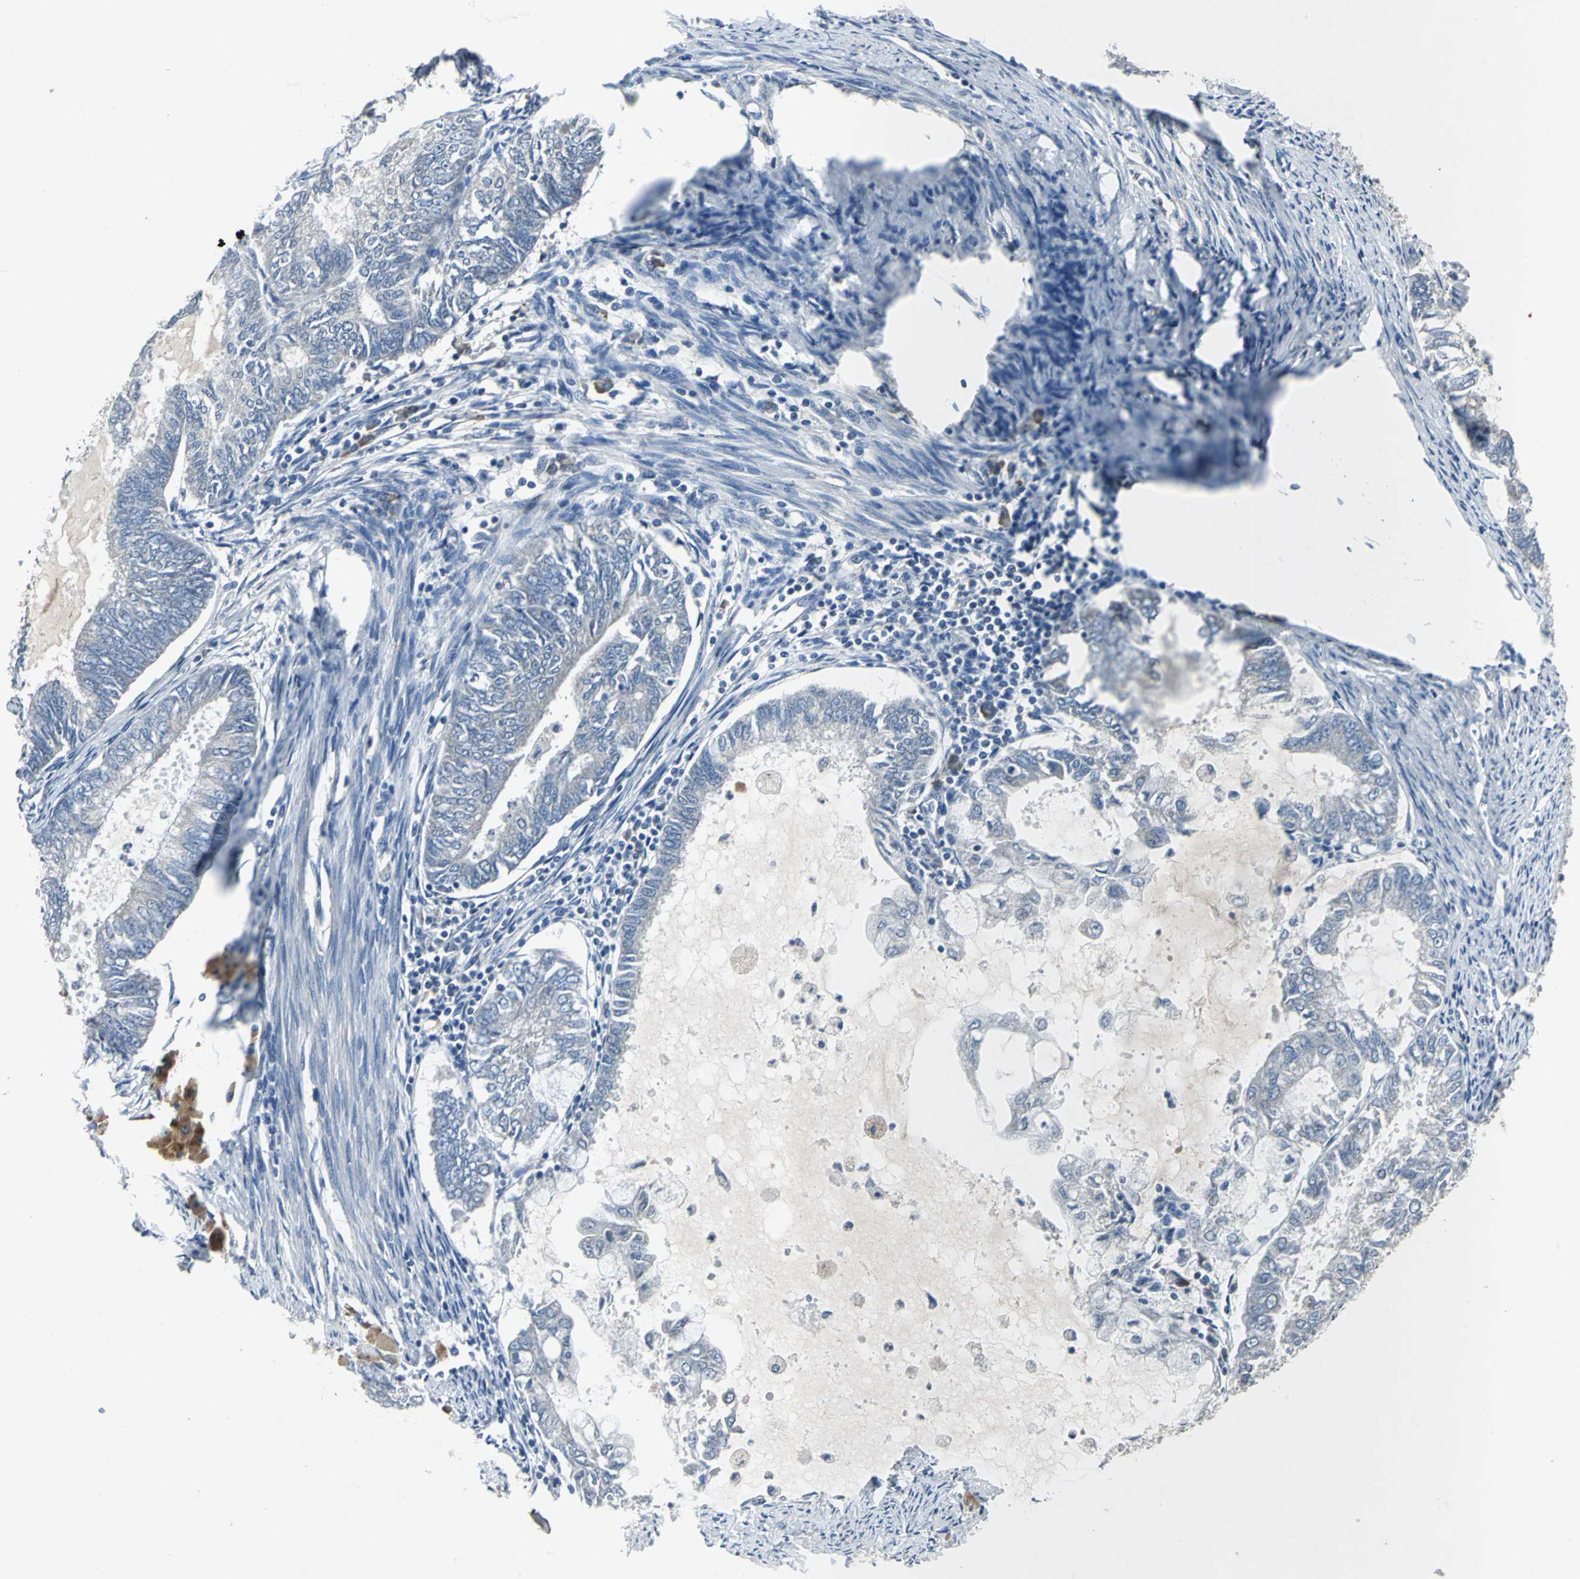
{"staining": {"intensity": "negative", "quantity": "none", "location": "none"}, "tissue": "endometrial cancer", "cell_type": "Tumor cells", "image_type": "cancer", "snomed": [{"axis": "morphology", "description": "Adenocarcinoma, NOS"}, {"axis": "topography", "description": "Endometrium"}], "caption": "A high-resolution histopathology image shows IHC staining of endometrial cancer, which exhibits no significant positivity in tumor cells.", "gene": "SLC2A13", "patient": {"sex": "female", "age": 86}}